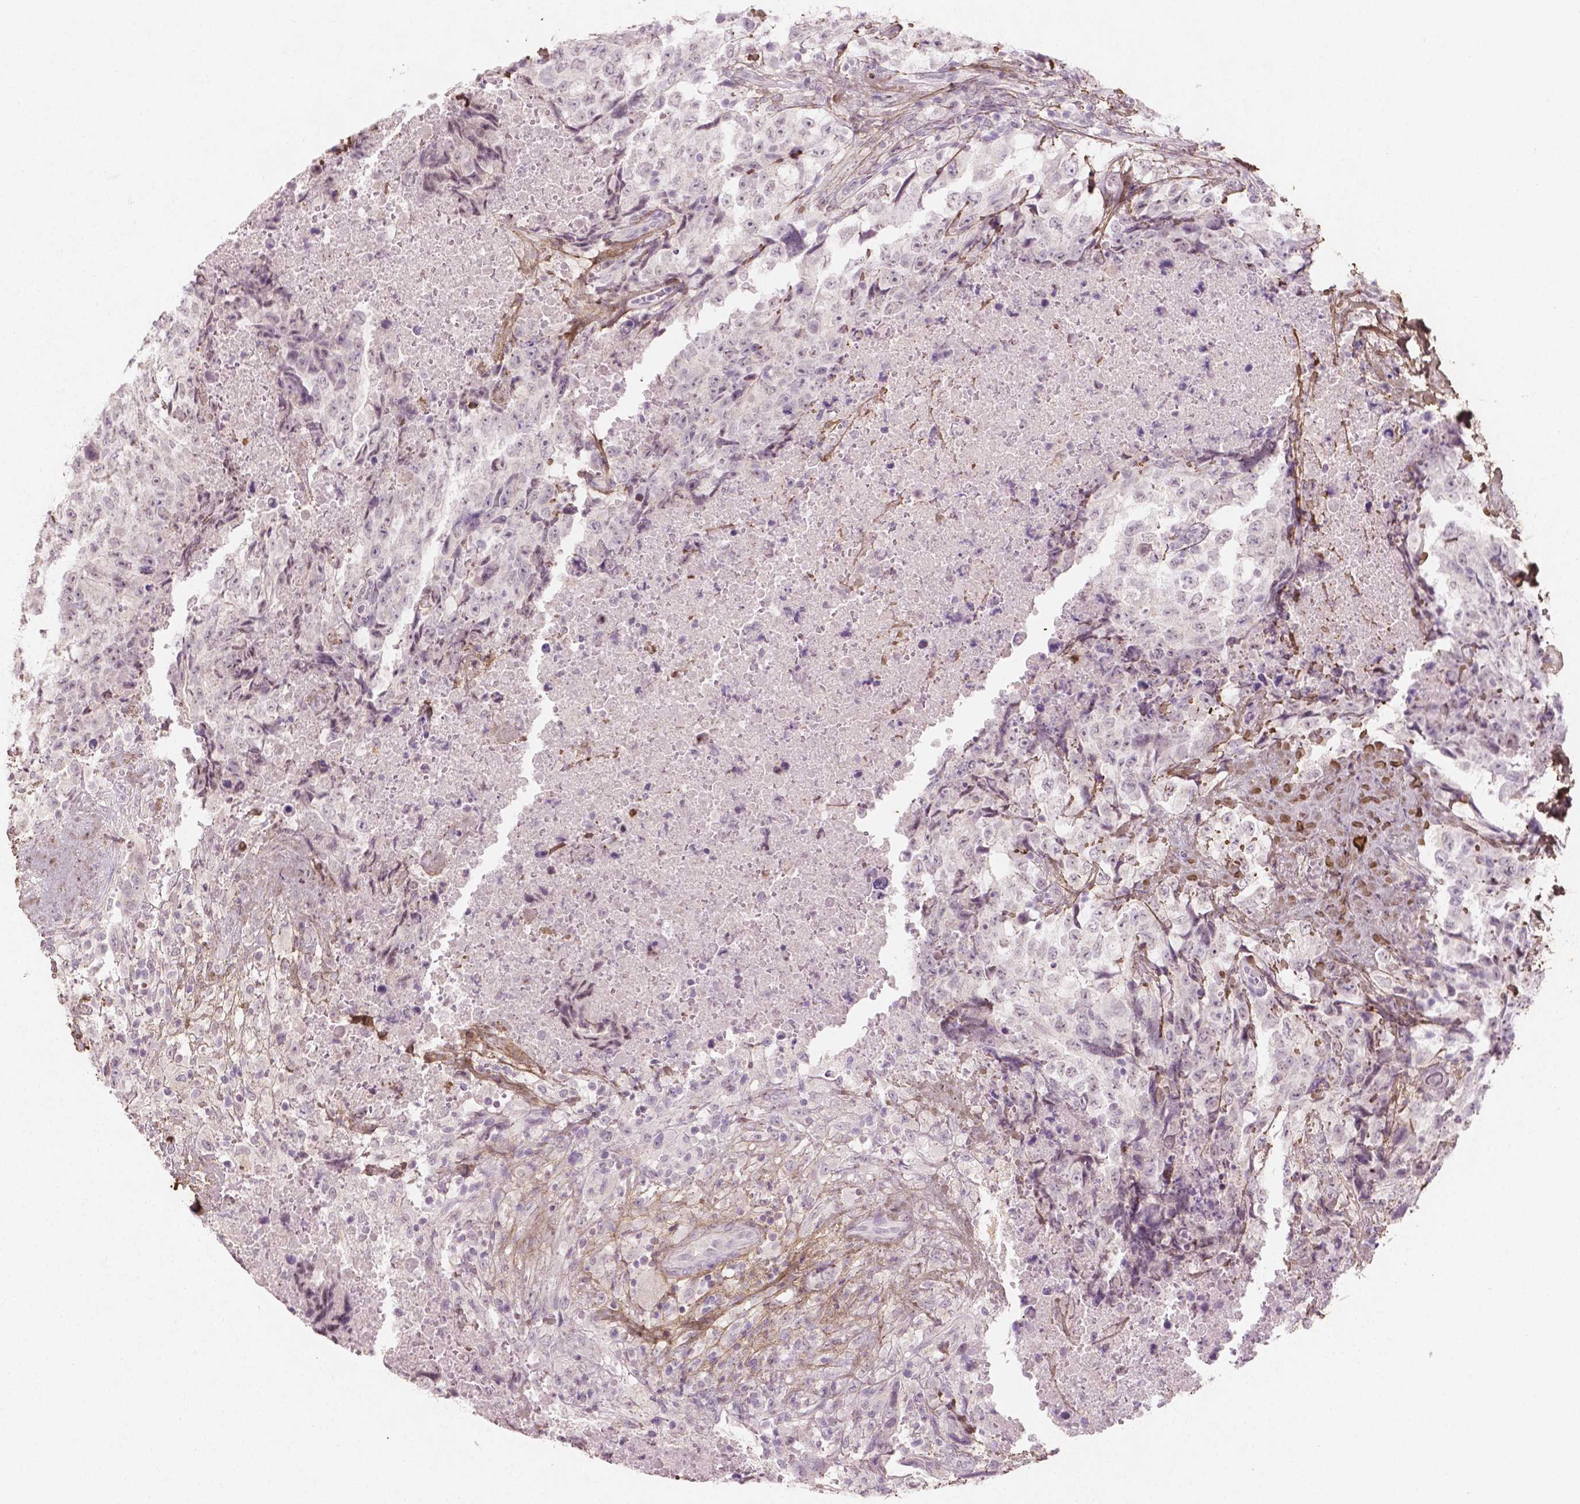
{"staining": {"intensity": "negative", "quantity": "none", "location": "none"}, "tissue": "testis cancer", "cell_type": "Tumor cells", "image_type": "cancer", "snomed": [{"axis": "morphology", "description": "Carcinoma, Embryonal, NOS"}, {"axis": "topography", "description": "Testis"}], "caption": "DAB (3,3'-diaminobenzidine) immunohistochemical staining of testis cancer demonstrates no significant staining in tumor cells.", "gene": "DLG2", "patient": {"sex": "male", "age": 24}}